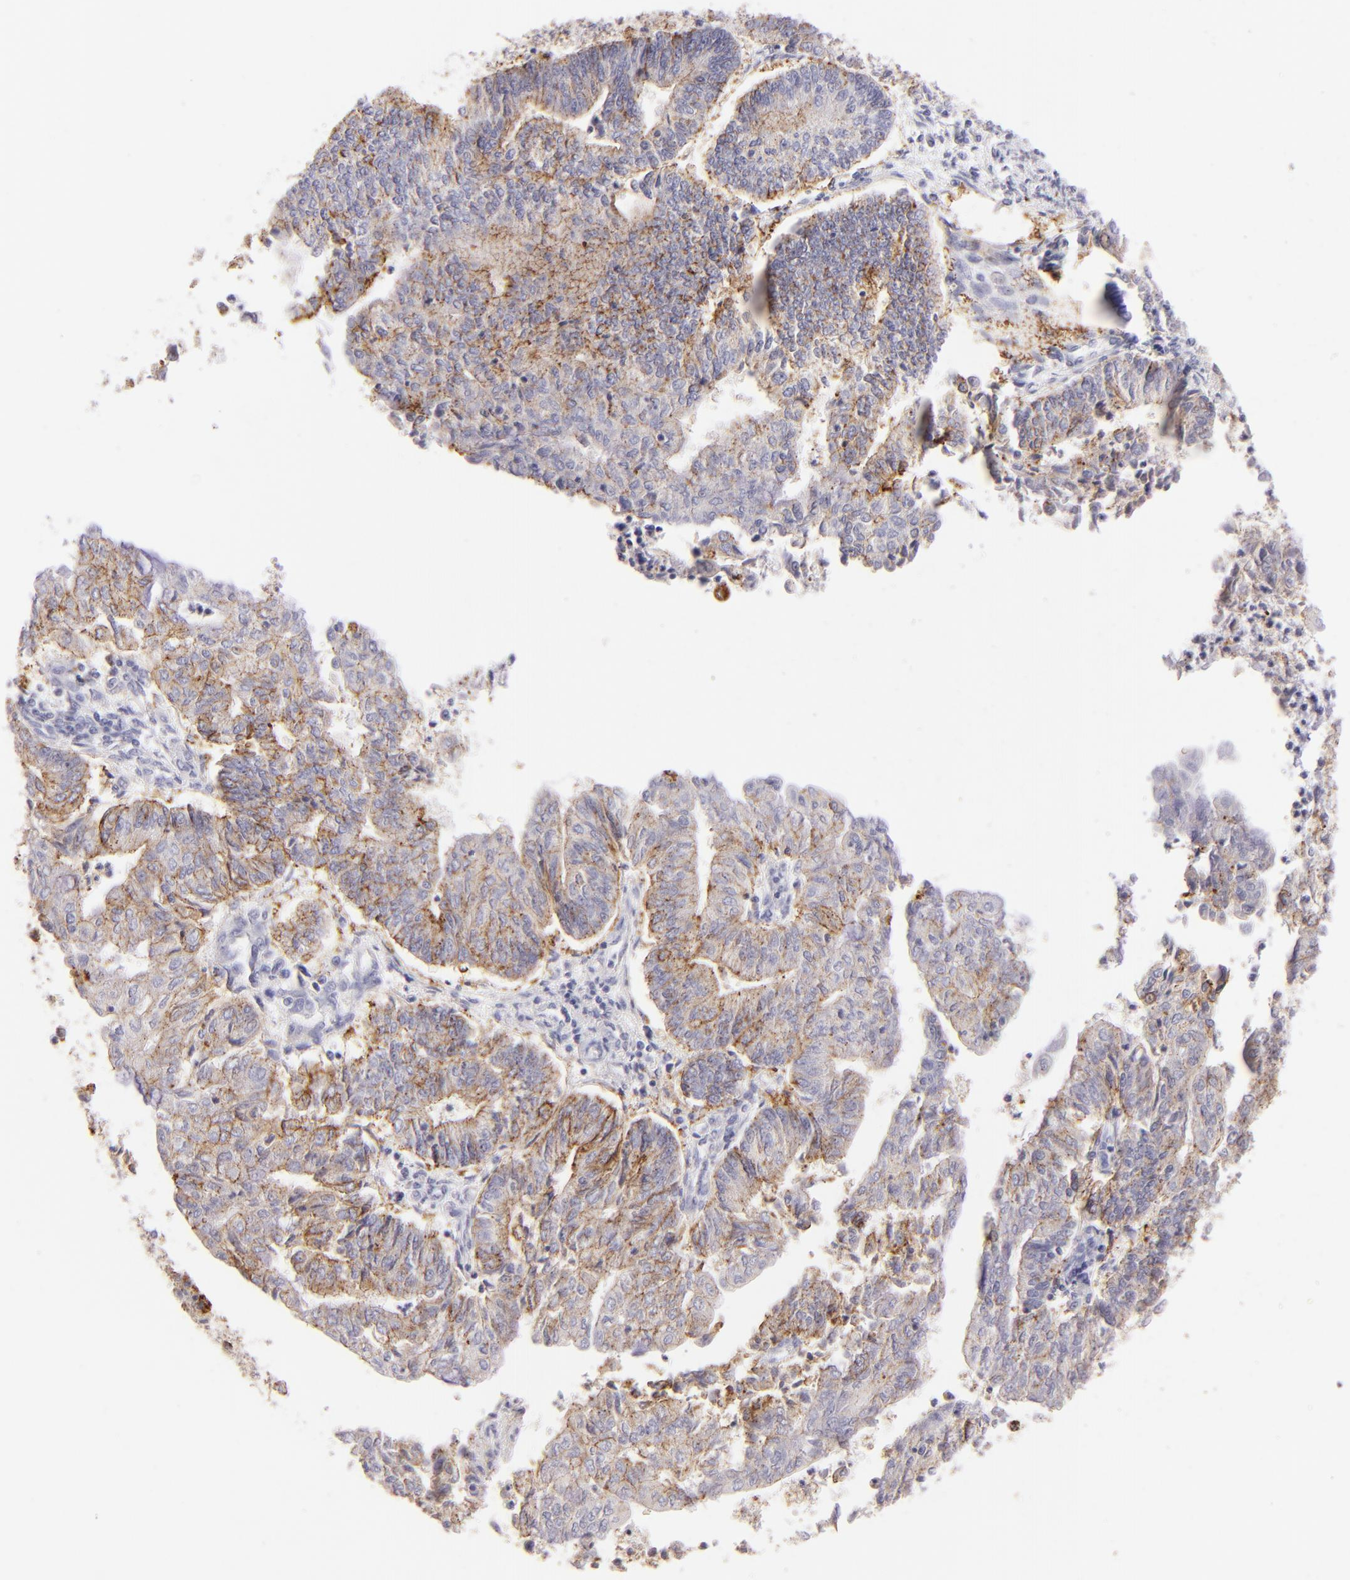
{"staining": {"intensity": "moderate", "quantity": ">75%", "location": "cytoplasmic/membranous"}, "tissue": "endometrial cancer", "cell_type": "Tumor cells", "image_type": "cancer", "snomed": [{"axis": "morphology", "description": "Adenocarcinoma, NOS"}, {"axis": "topography", "description": "Endometrium"}], "caption": "Tumor cells display medium levels of moderate cytoplasmic/membranous expression in about >75% of cells in human endometrial cancer (adenocarcinoma). (Brightfield microscopy of DAB IHC at high magnification).", "gene": "CLDN4", "patient": {"sex": "female", "age": 59}}